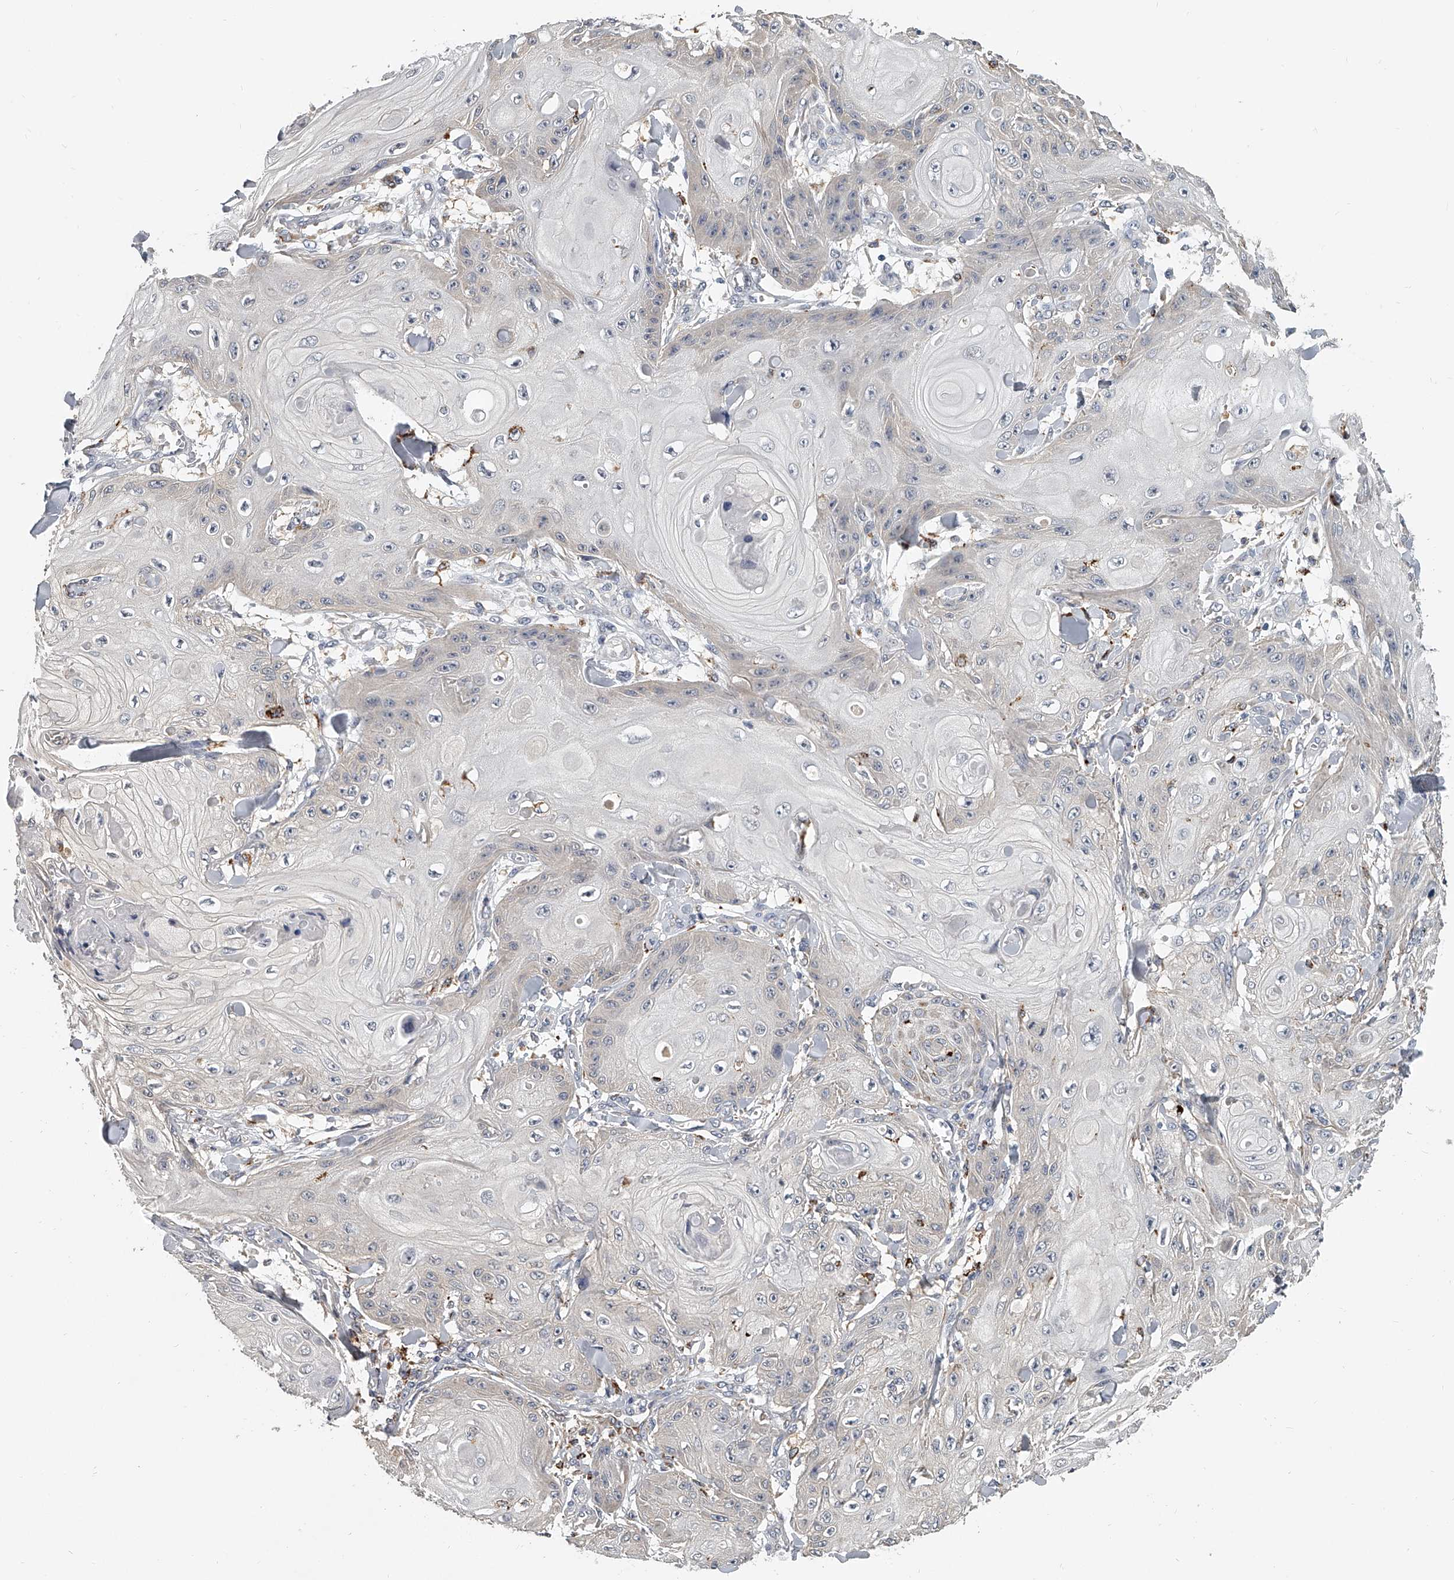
{"staining": {"intensity": "negative", "quantity": "none", "location": "none"}, "tissue": "skin cancer", "cell_type": "Tumor cells", "image_type": "cancer", "snomed": [{"axis": "morphology", "description": "Squamous cell carcinoma, NOS"}, {"axis": "topography", "description": "Skin"}], "caption": "Histopathology image shows no protein positivity in tumor cells of skin cancer tissue.", "gene": "KLHL7", "patient": {"sex": "male", "age": 74}}